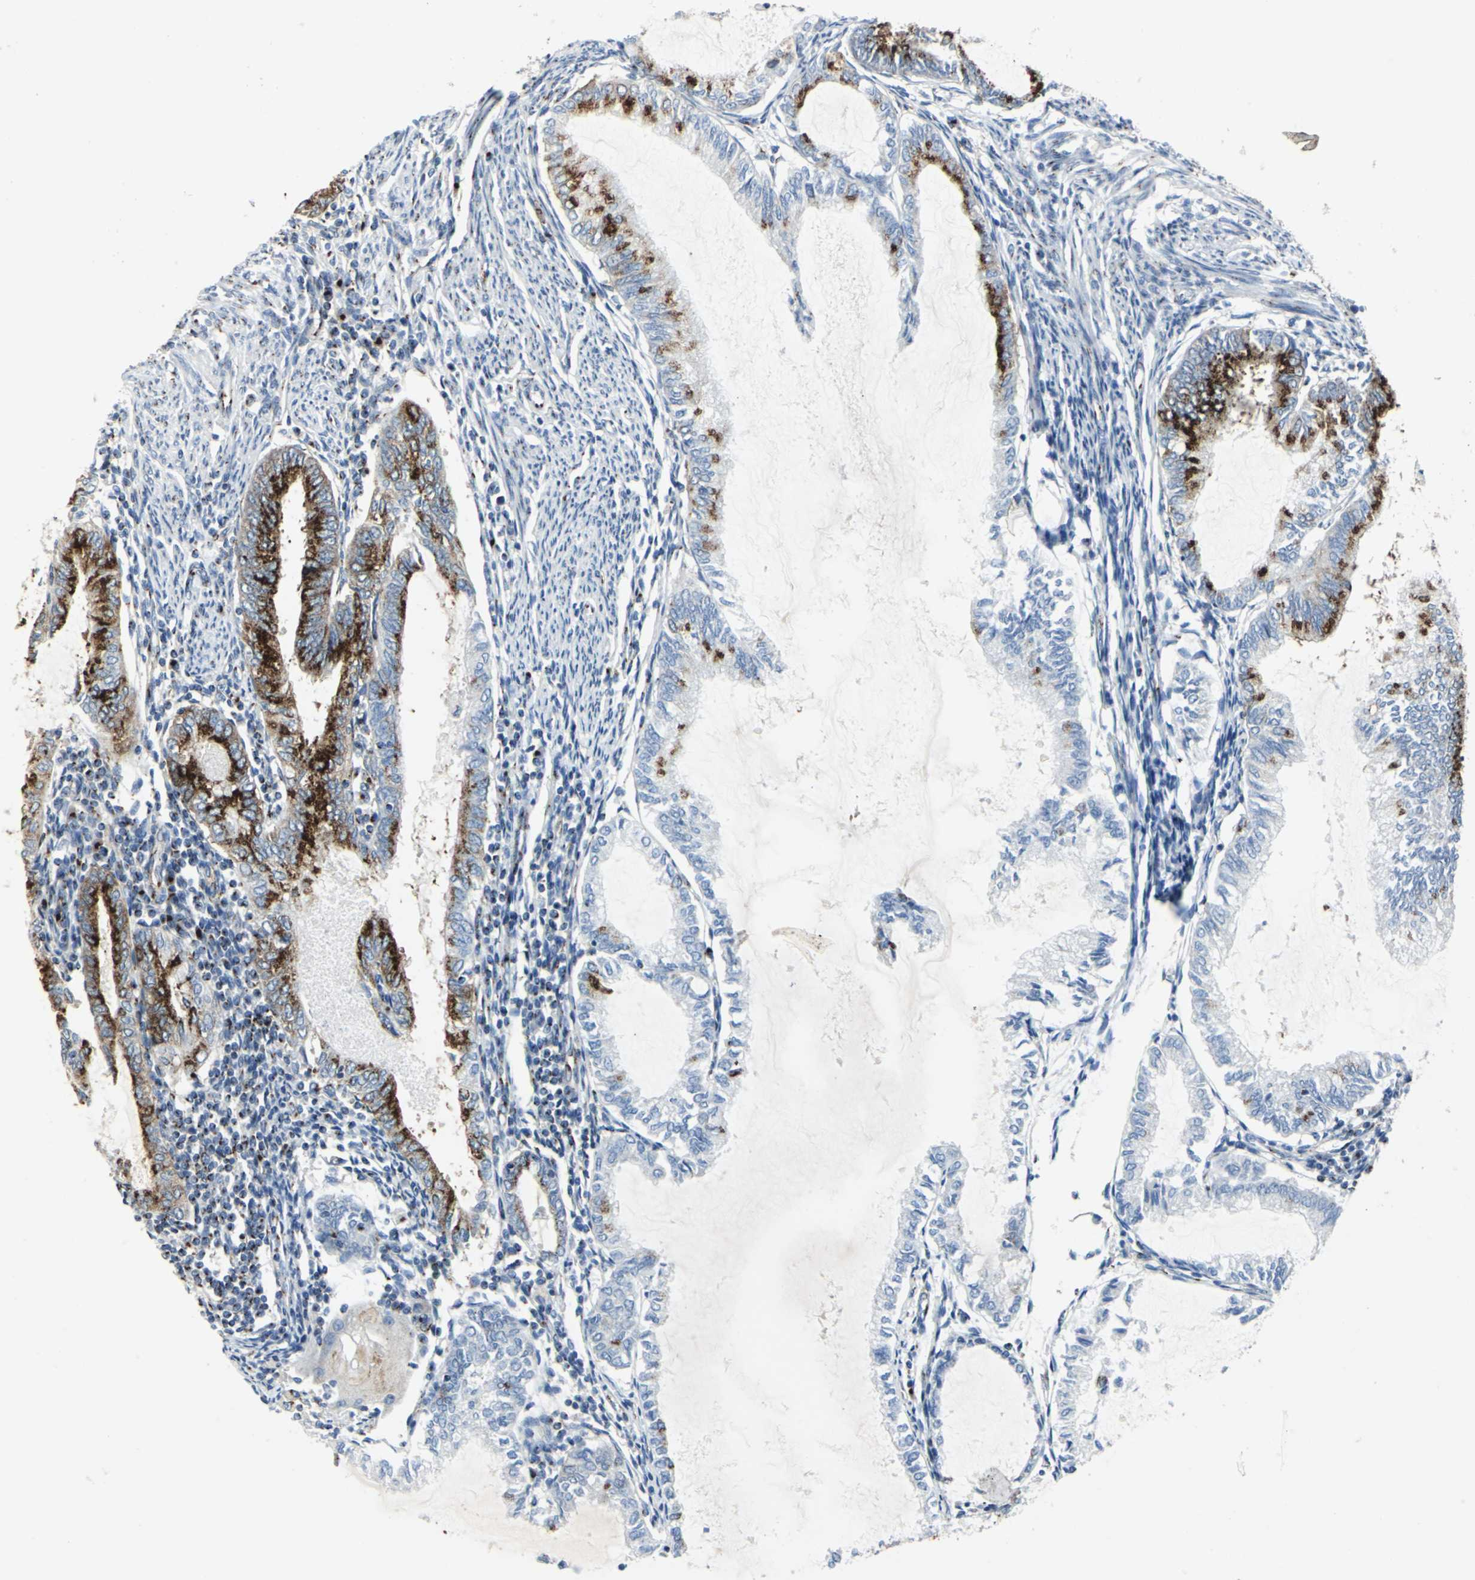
{"staining": {"intensity": "strong", "quantity": "25%-75%", "location": "cytoplasmic/membranous"}, "tissue": "endometrial cancer", "cell_type": "Tumor cells", "image_type": "cancer", "snomed": [{"axis": "morphology", "description": "Adenocarcinoma, NOS"}, {"axis": "topography", "description": "Endometrium"}], "caption": "Endometrial cancer (adenocarcinoma) tissue demonstrates strong cytoplasmic/membranous expression in approximately 25%-75% of tumor cells", "gene": "GPR3", "patient": {"sex": "female", "age": 86}}